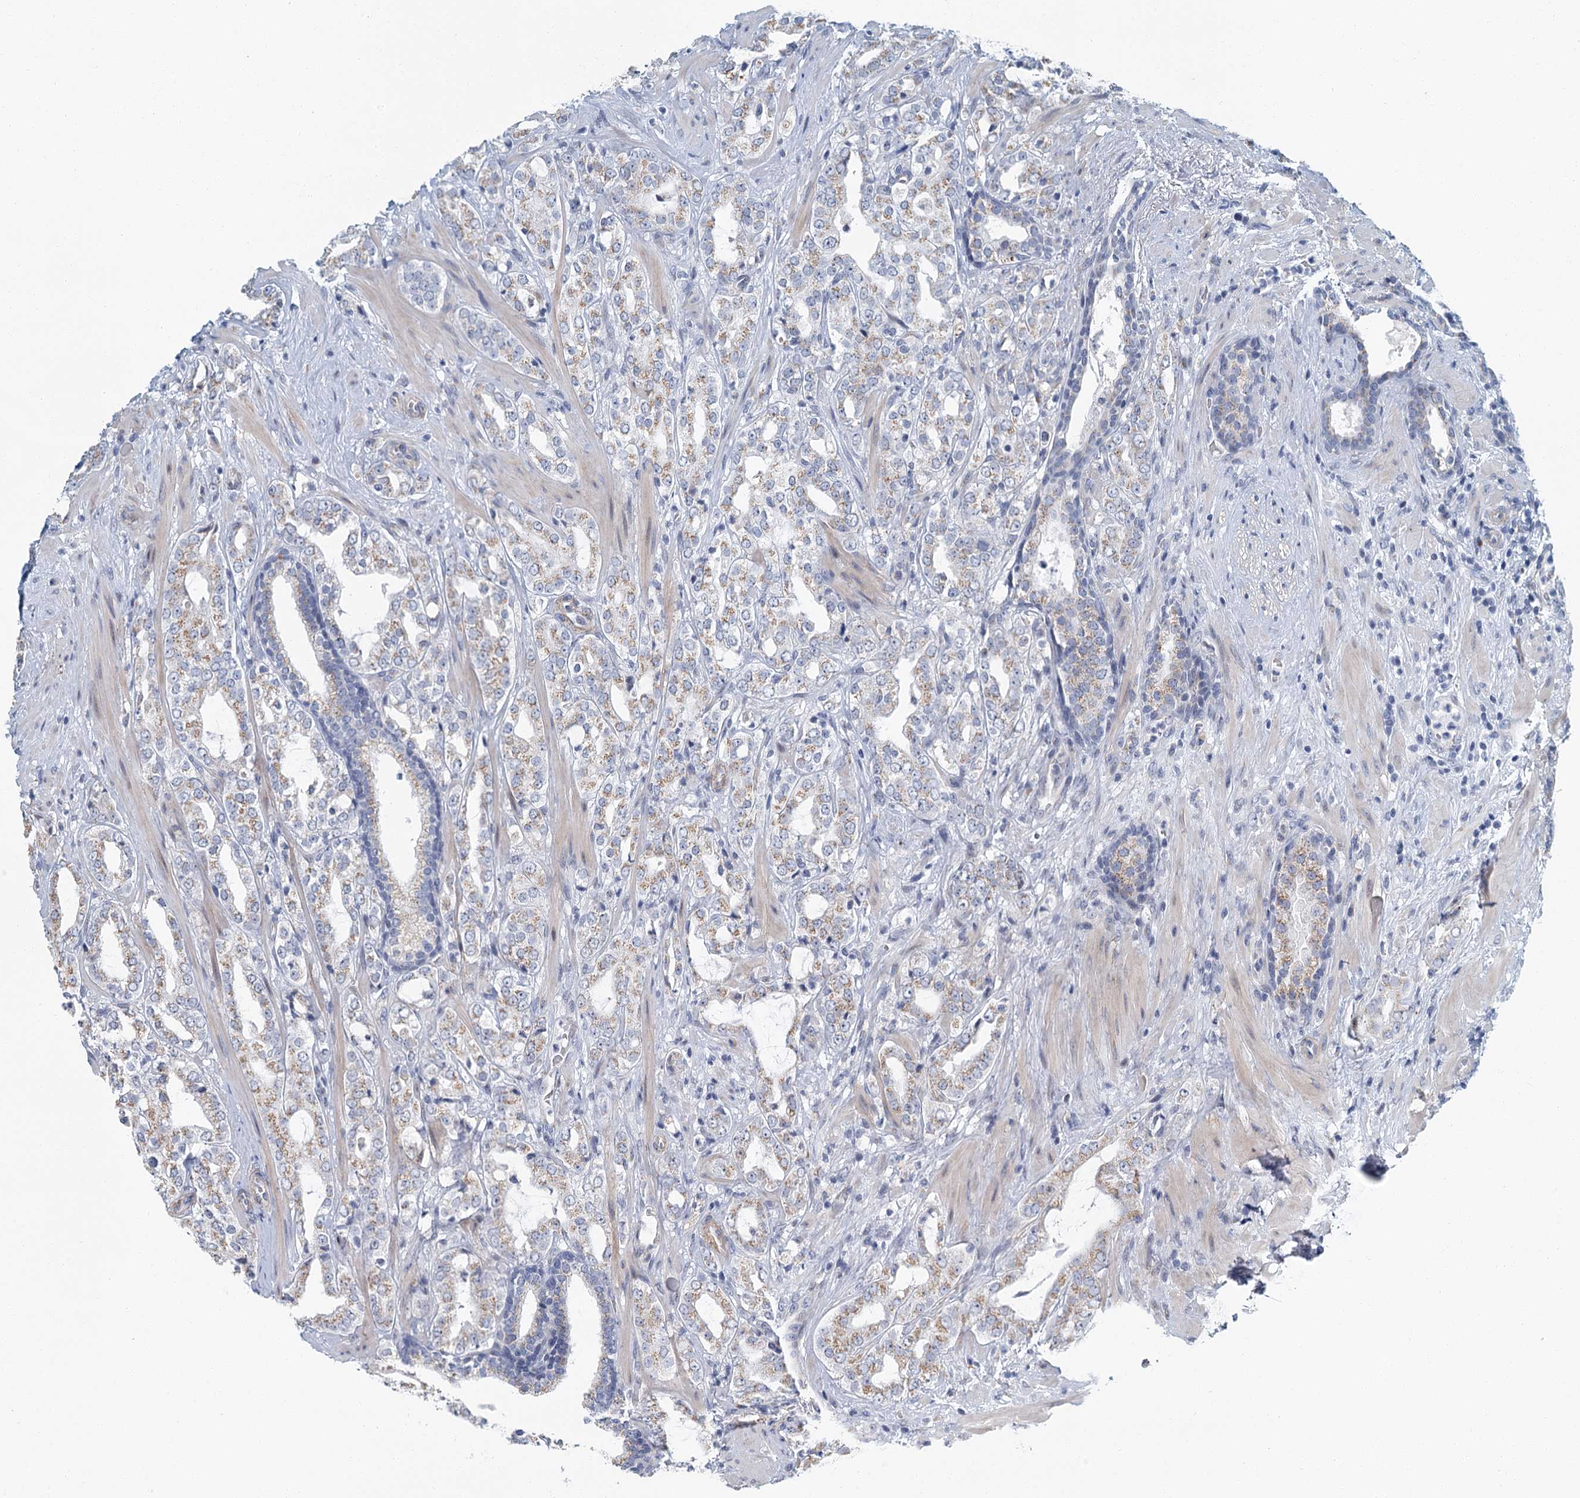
{"staining": {"intensity": "weak", "quantity": "25%-75%", "location": "cytoplasmic/membranous"}, "tissue": "prostate cancer", "cell_type": "Tumor cells", "image_type": "cancer", "snomed": [{"axis": "morphology", "description": "Adenocarcinoma, High grade"}, {"axis": "topography", "description": "Prostate"}], "caption": "Prostate cancer was stained to show a protein in brown. There is low levels of weak cytoplasmic/membranous positivity in approximately 25%-75% of tumor cells.", "gene": "ZNF527", "patient": {"sex": "male", "age": 64}}